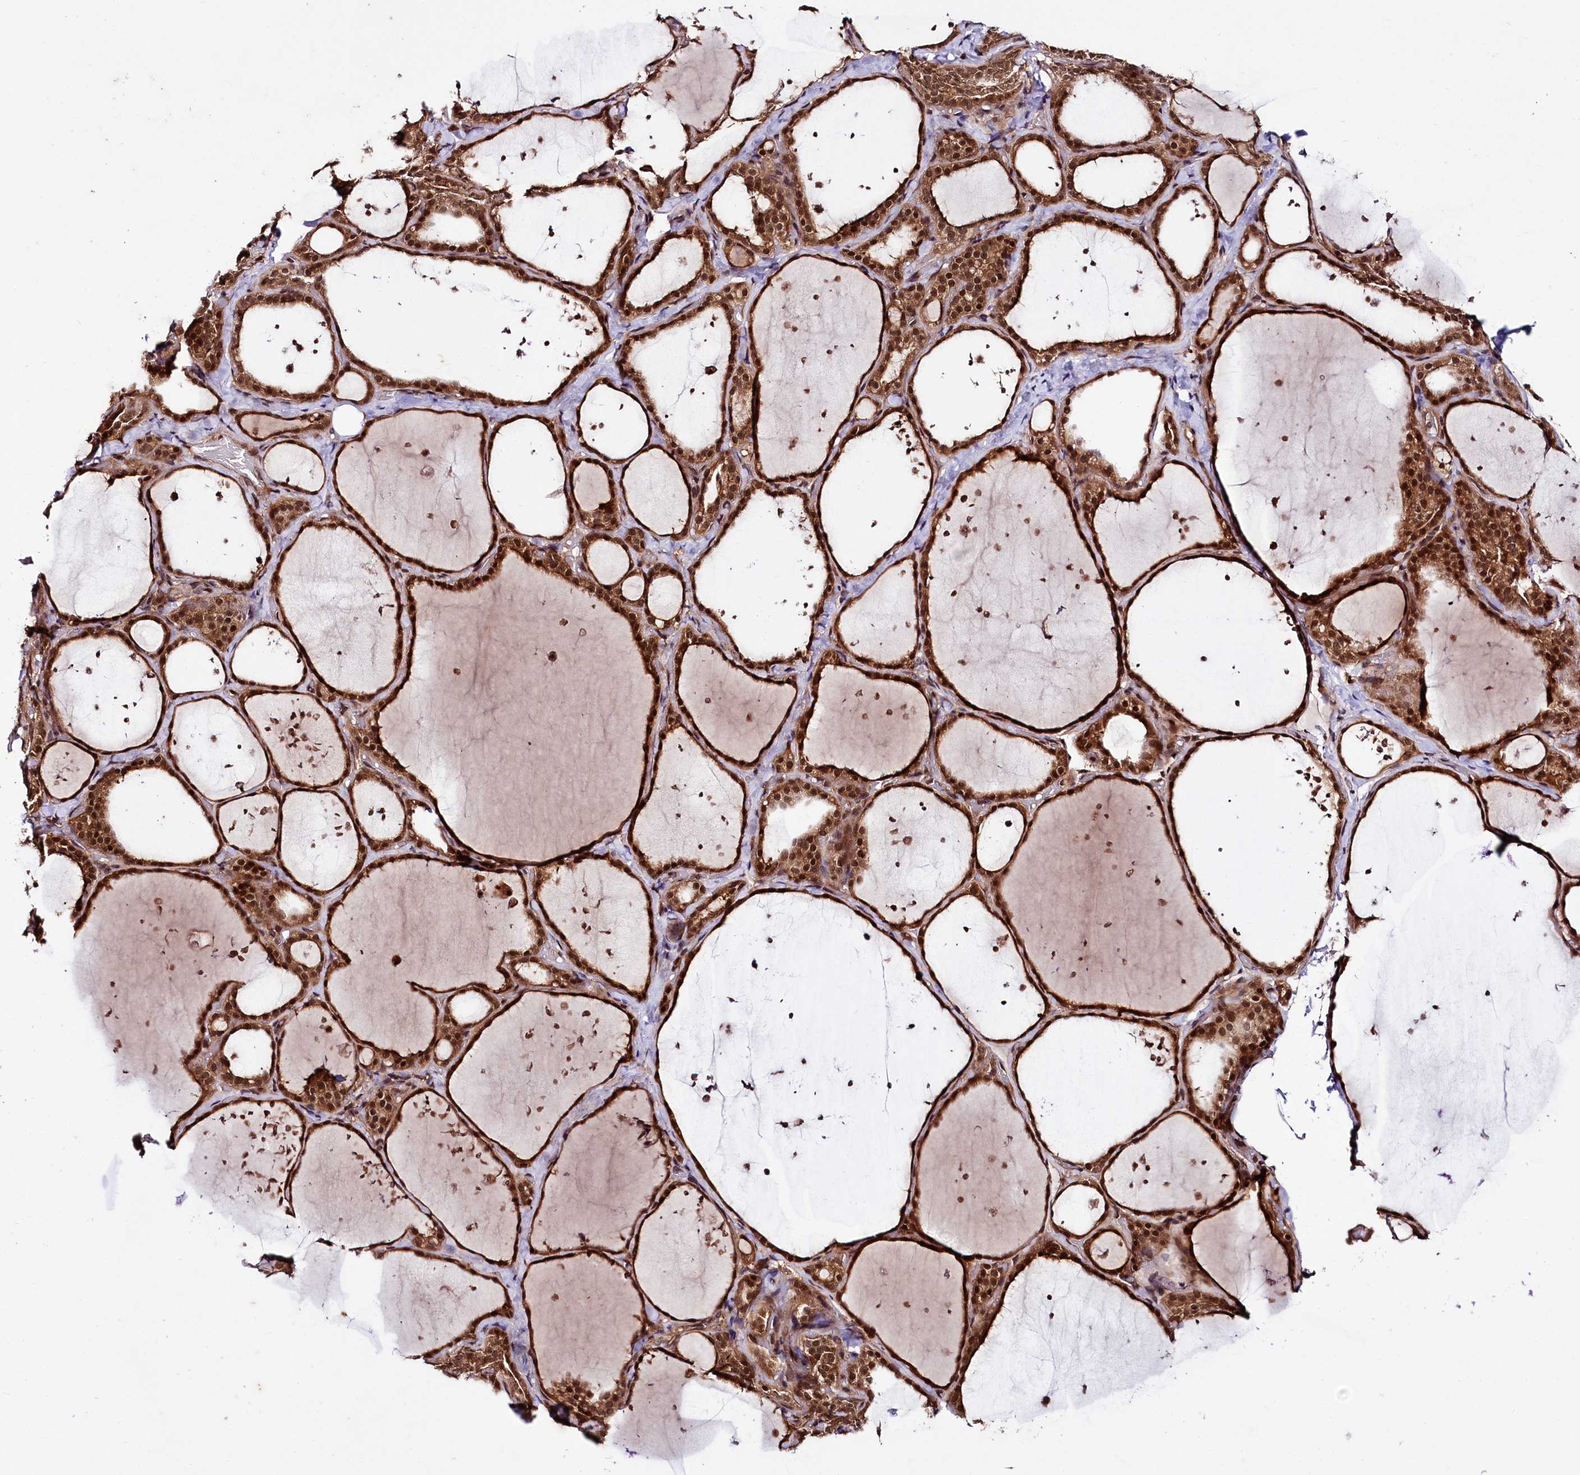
{"staining": {"intensity": "strong", "quantity": ">75%", "location": "cytoplasmic/membranous,nuclear"}, "tissue": "thyroid gland", "cell_type": "Glandular cells", "image_type": "normal", "snomed": [{"axis": "morphology", "description": "Normal tissue, NOS"}, {"axis": "topography", "description": "Thyroid gland"}], "caption": "IHC photomicrograph of unremarkable thyroid gland stained for a protein (brown), which demonstrates high levels of strong cytoplasmic/membranous,nuclear expression in about >75% of glandular cells.", "gene": "UBE3A", "patient": {"sex": "female", "age": 44}}